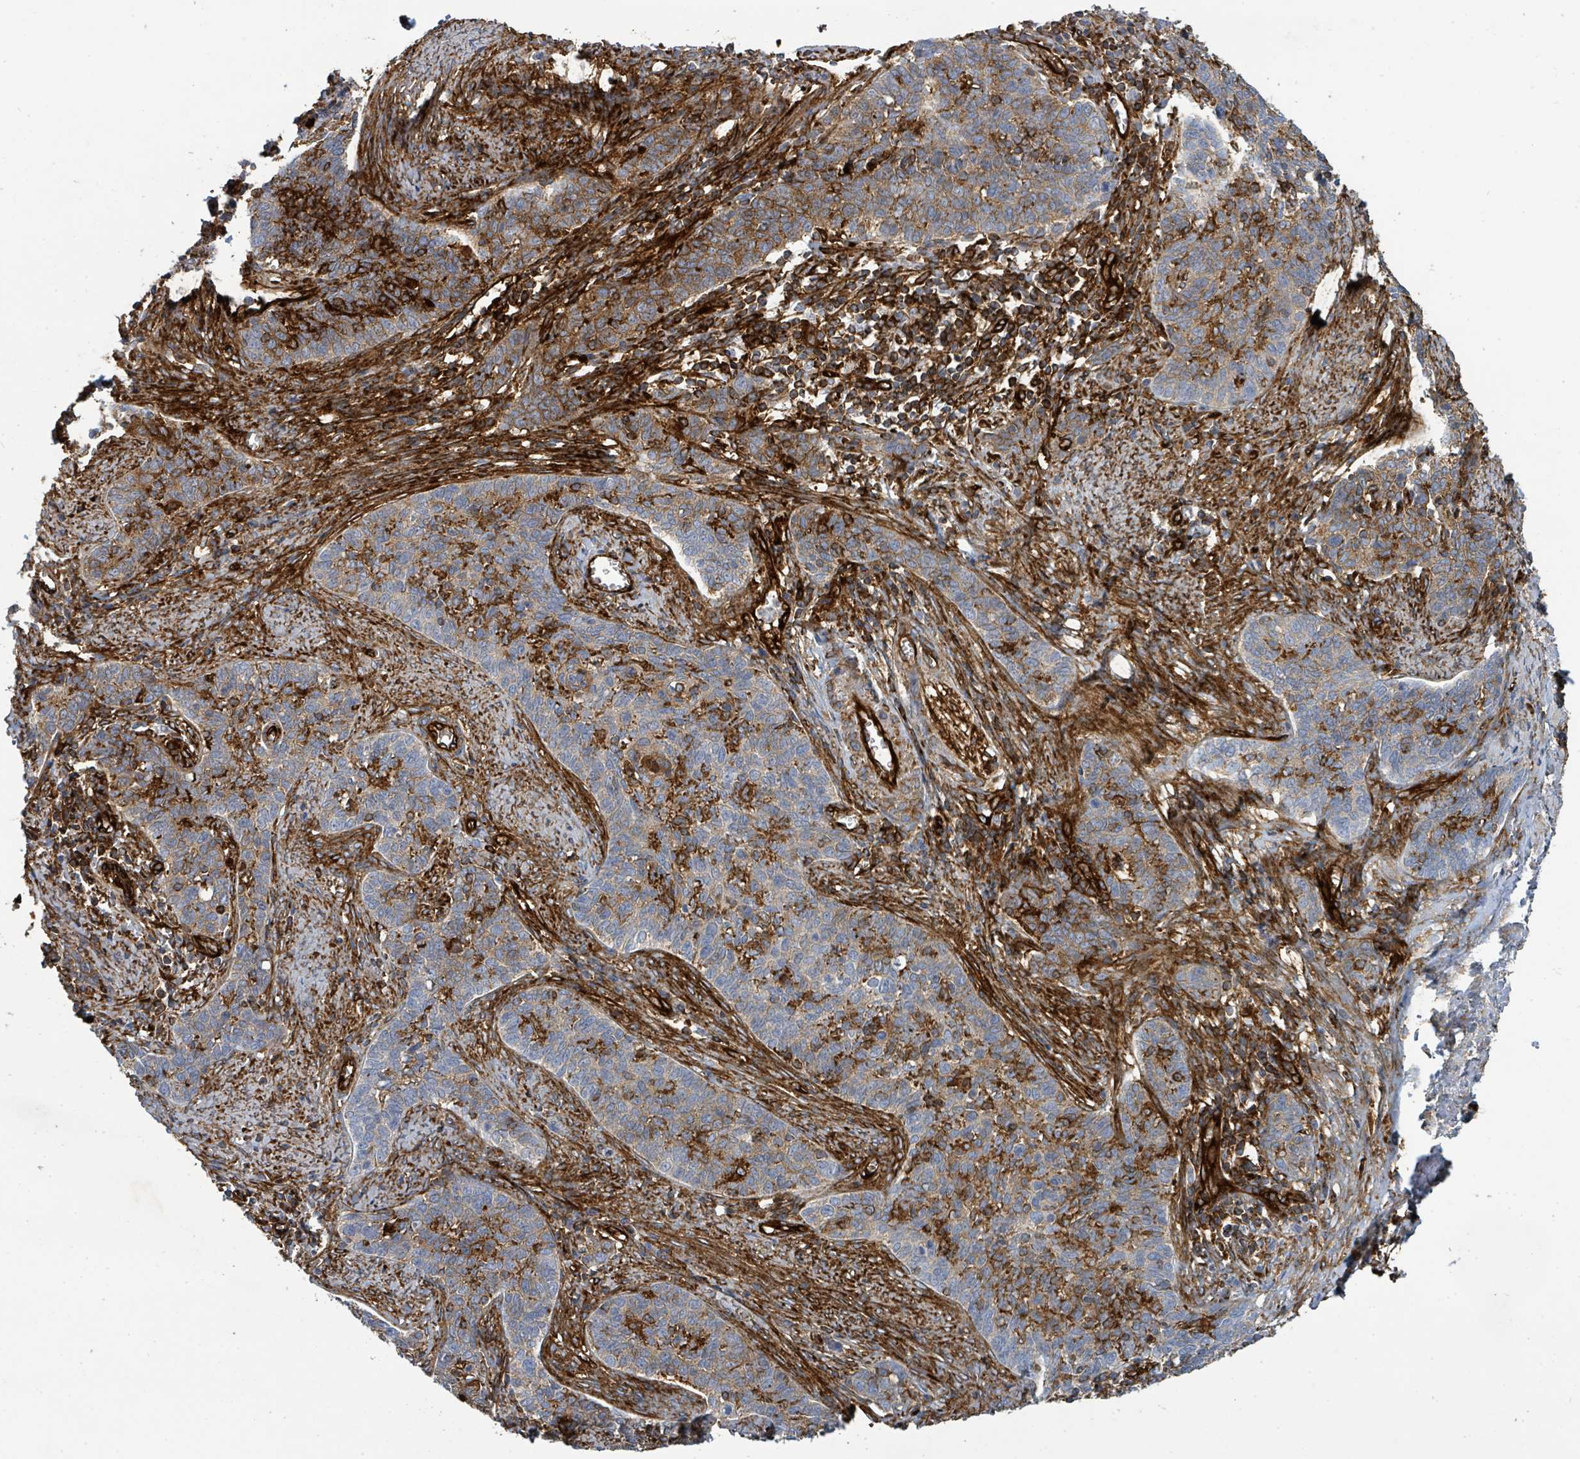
{"staining": {"intensity": "moderate", "quantity": "<25%", "location": "cytoplasmic/membranous"}, "tissue": "cervical cancer", "cell_type": "Tumor cells", "image_type": "cancer", "snomed": [{"axis": "morphology", "description": "Squamous cell carcinoma, NOS"}, {"axis": "topography", "description": "Cervix"}], "caption": "The photomicrograph shows immunohistochemical staining of cervical squamous cell carcinoma. There is moderate cytoplasmic/membranous positivity is appreciated in about <25% of tumor cells.", "gene": "IFIT1", "patient": {"sex": "female", "age": 39}}